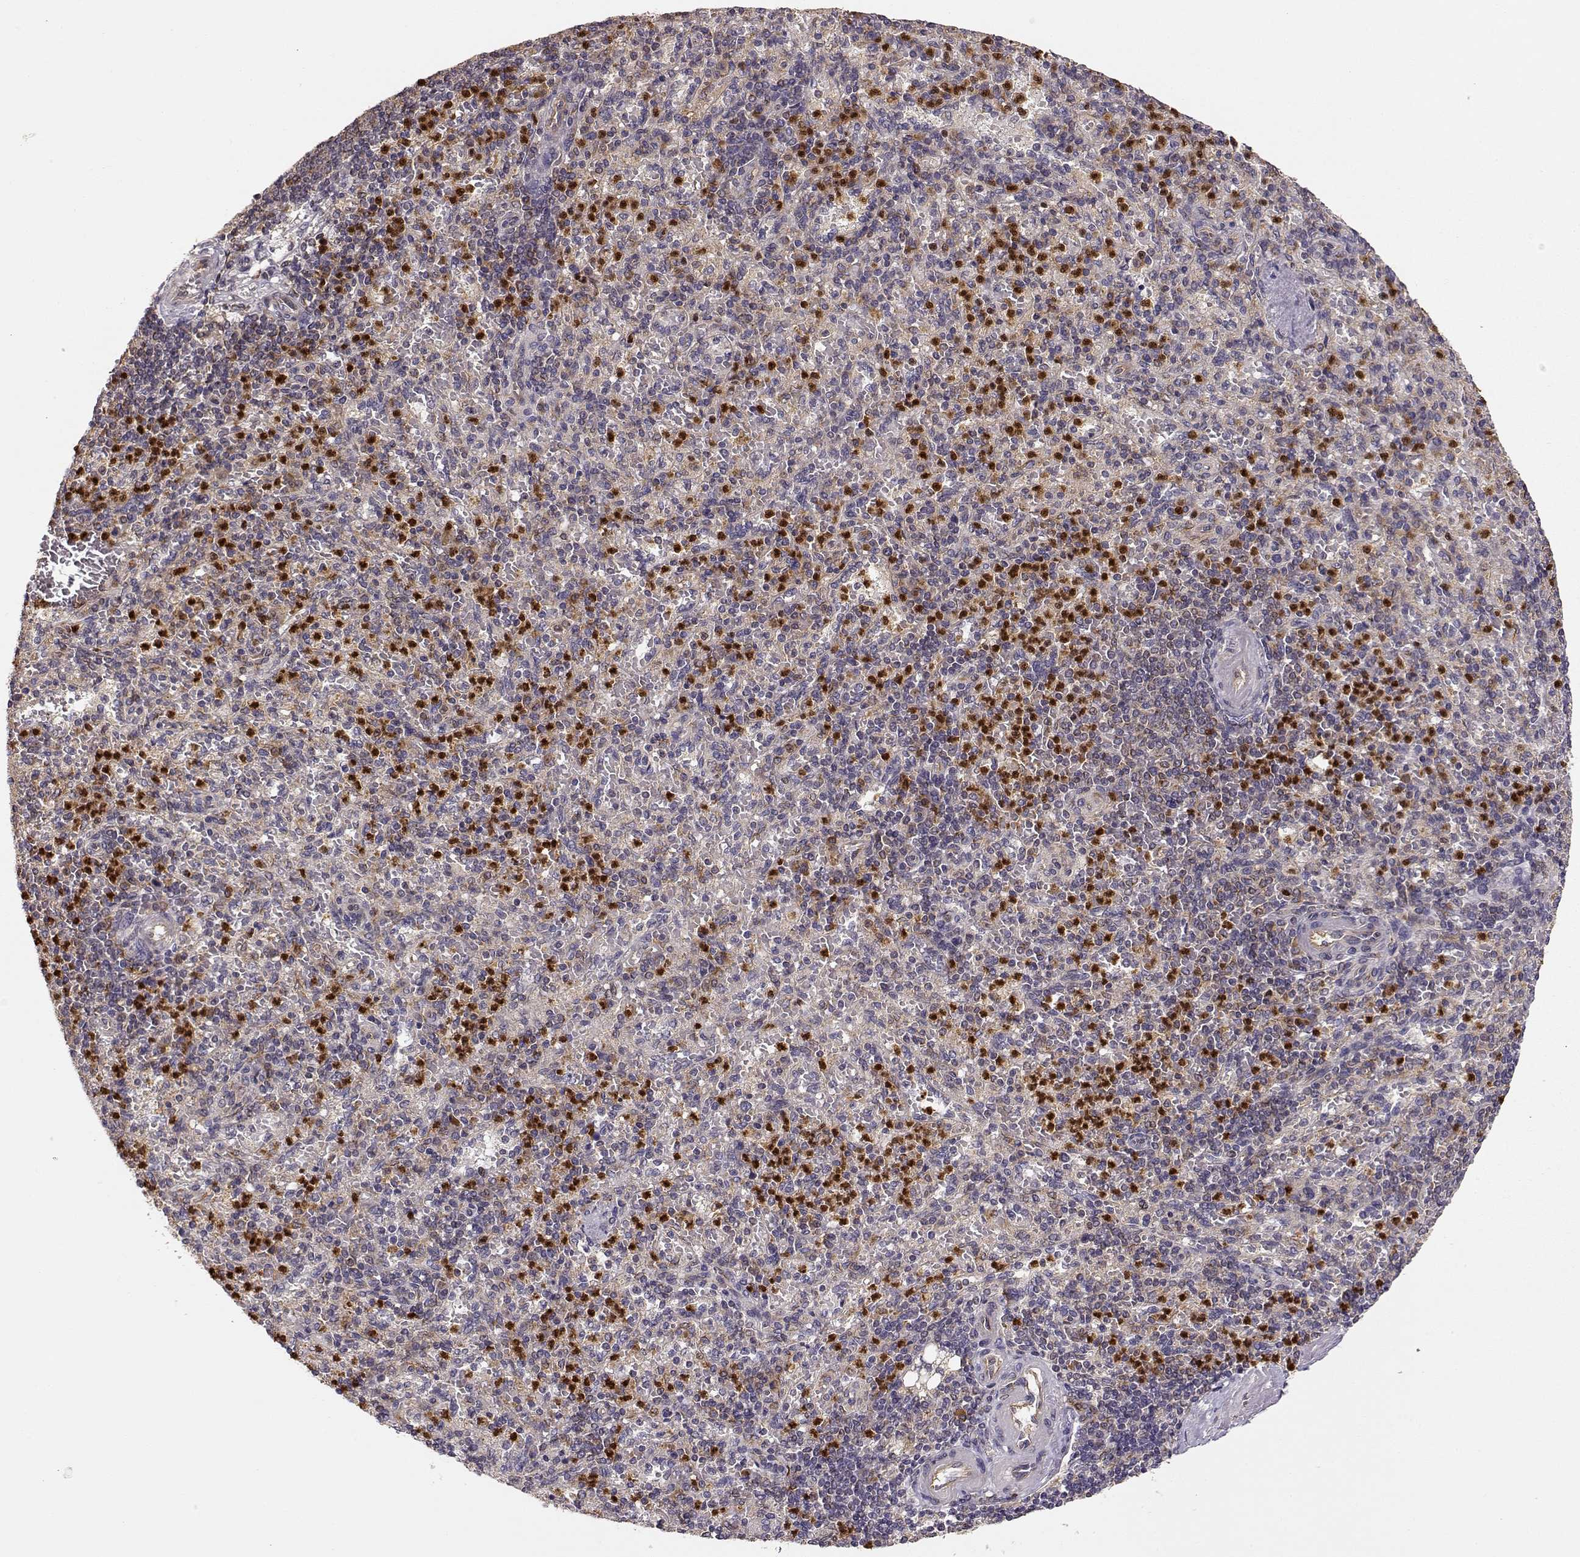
{"staining": {"intensity": "strong", "quantity": "<25%", "location": "cytoplasmic/membranous"}, "tissue": "spleen", "cell_type": "Cells in red pulp", "image_type": "normal", "snomed": [{"axis": "morphology", "description": "Normal tissue, NOS"}, {"axis": "topography", "description": "Spleen"}], "caption": "Strong cytoplasmic/membranous expression for a protein is appreciated in approximately <25% of cells in red pulp of normal spleen using IHC.", "gene": "ARHGEF2", "patient": {"sex": "female", "age": 74}}